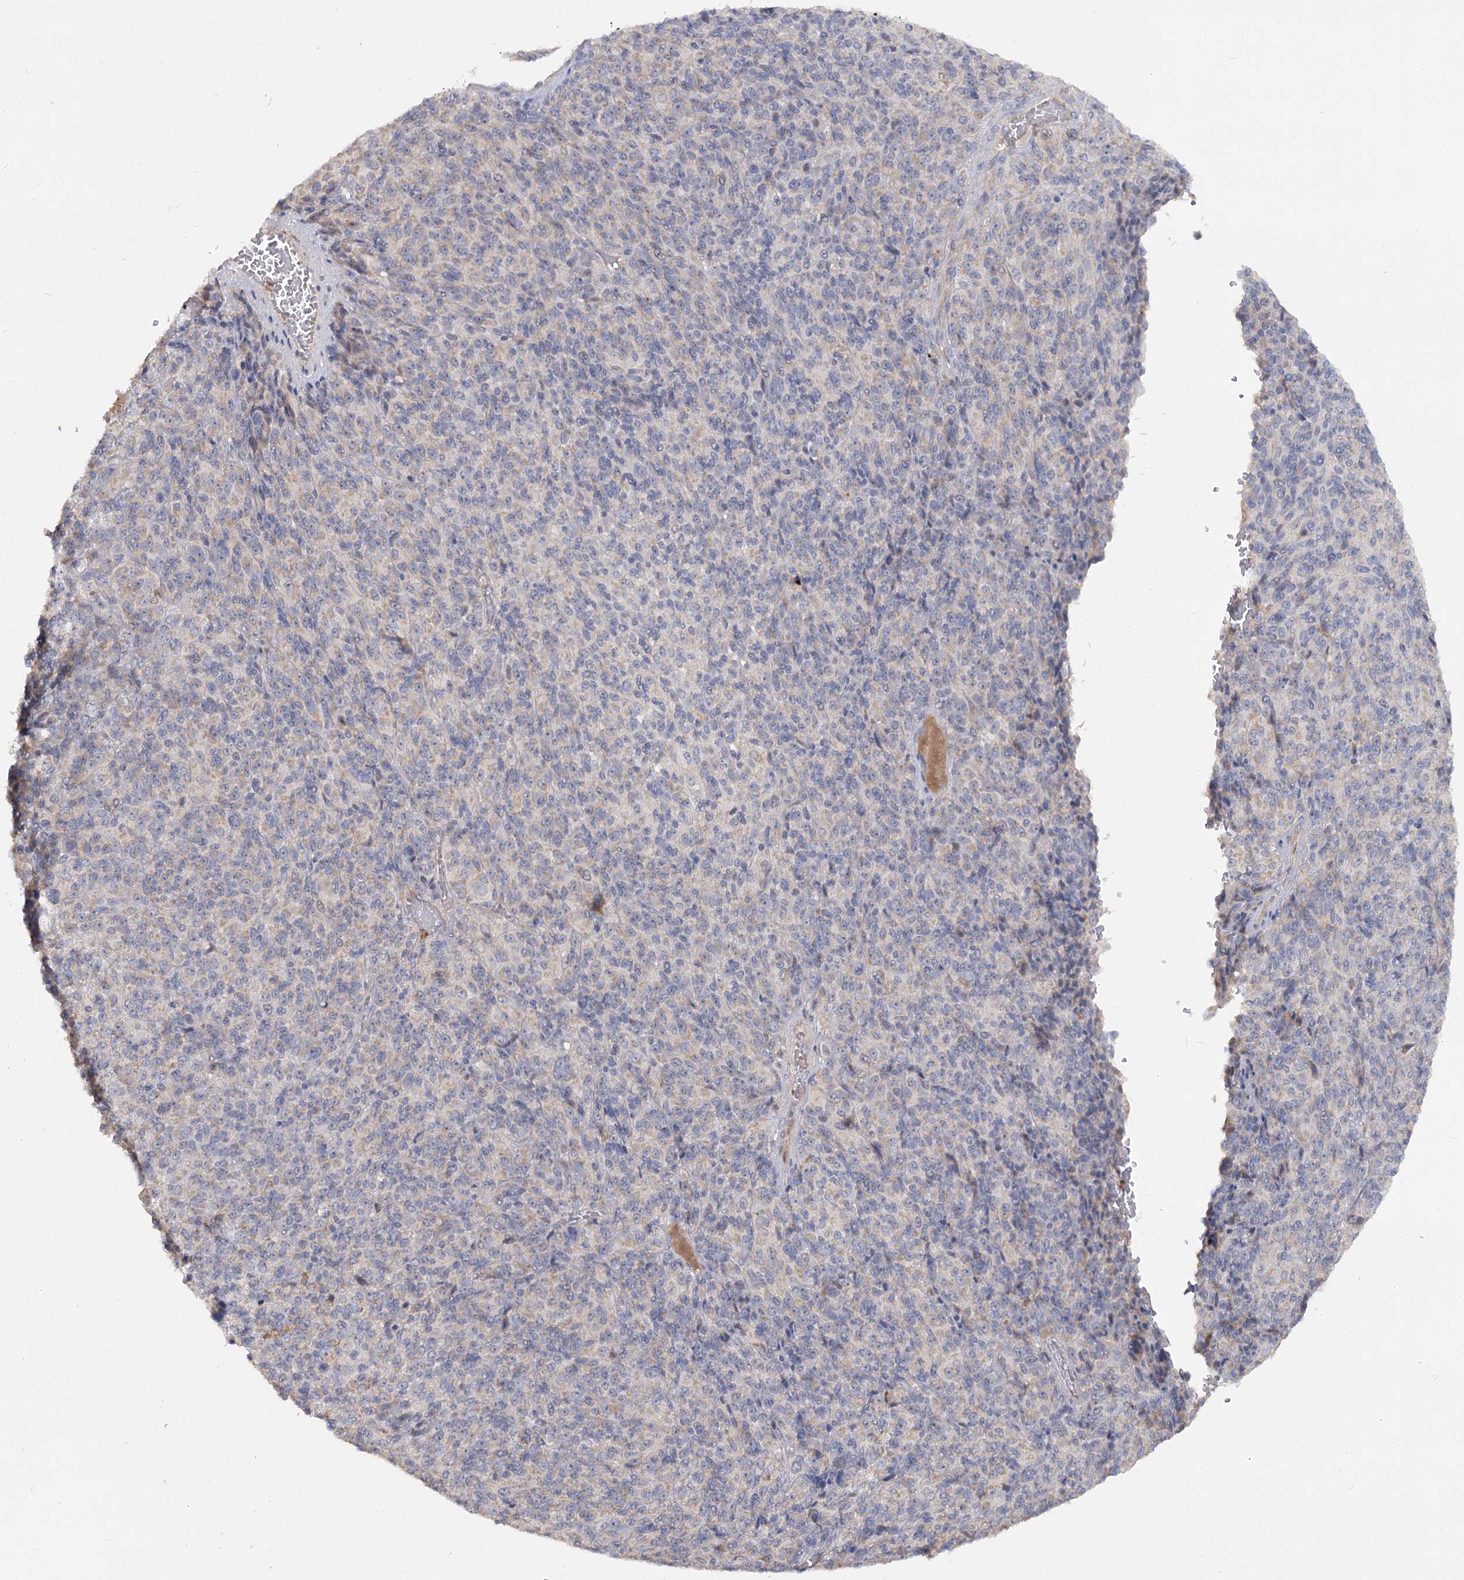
{"staining": {"intensity": "negative", "quantity": "none", "location": "none"}, "tissue": "melanoma", "cell_type": "Tumor cells", "image_type": "cancer", "snomed": [{"axis": "morphology", "description": "Malignant melanoma, Metastatic site"}, {"axis": "topography", "description": "Brain"}], "caption": "Protein analysis of melanoma displays no significant staining in tumor cells.", "gene": "ANGPTL5", "patient": {"sex": "female", "age": 56}}